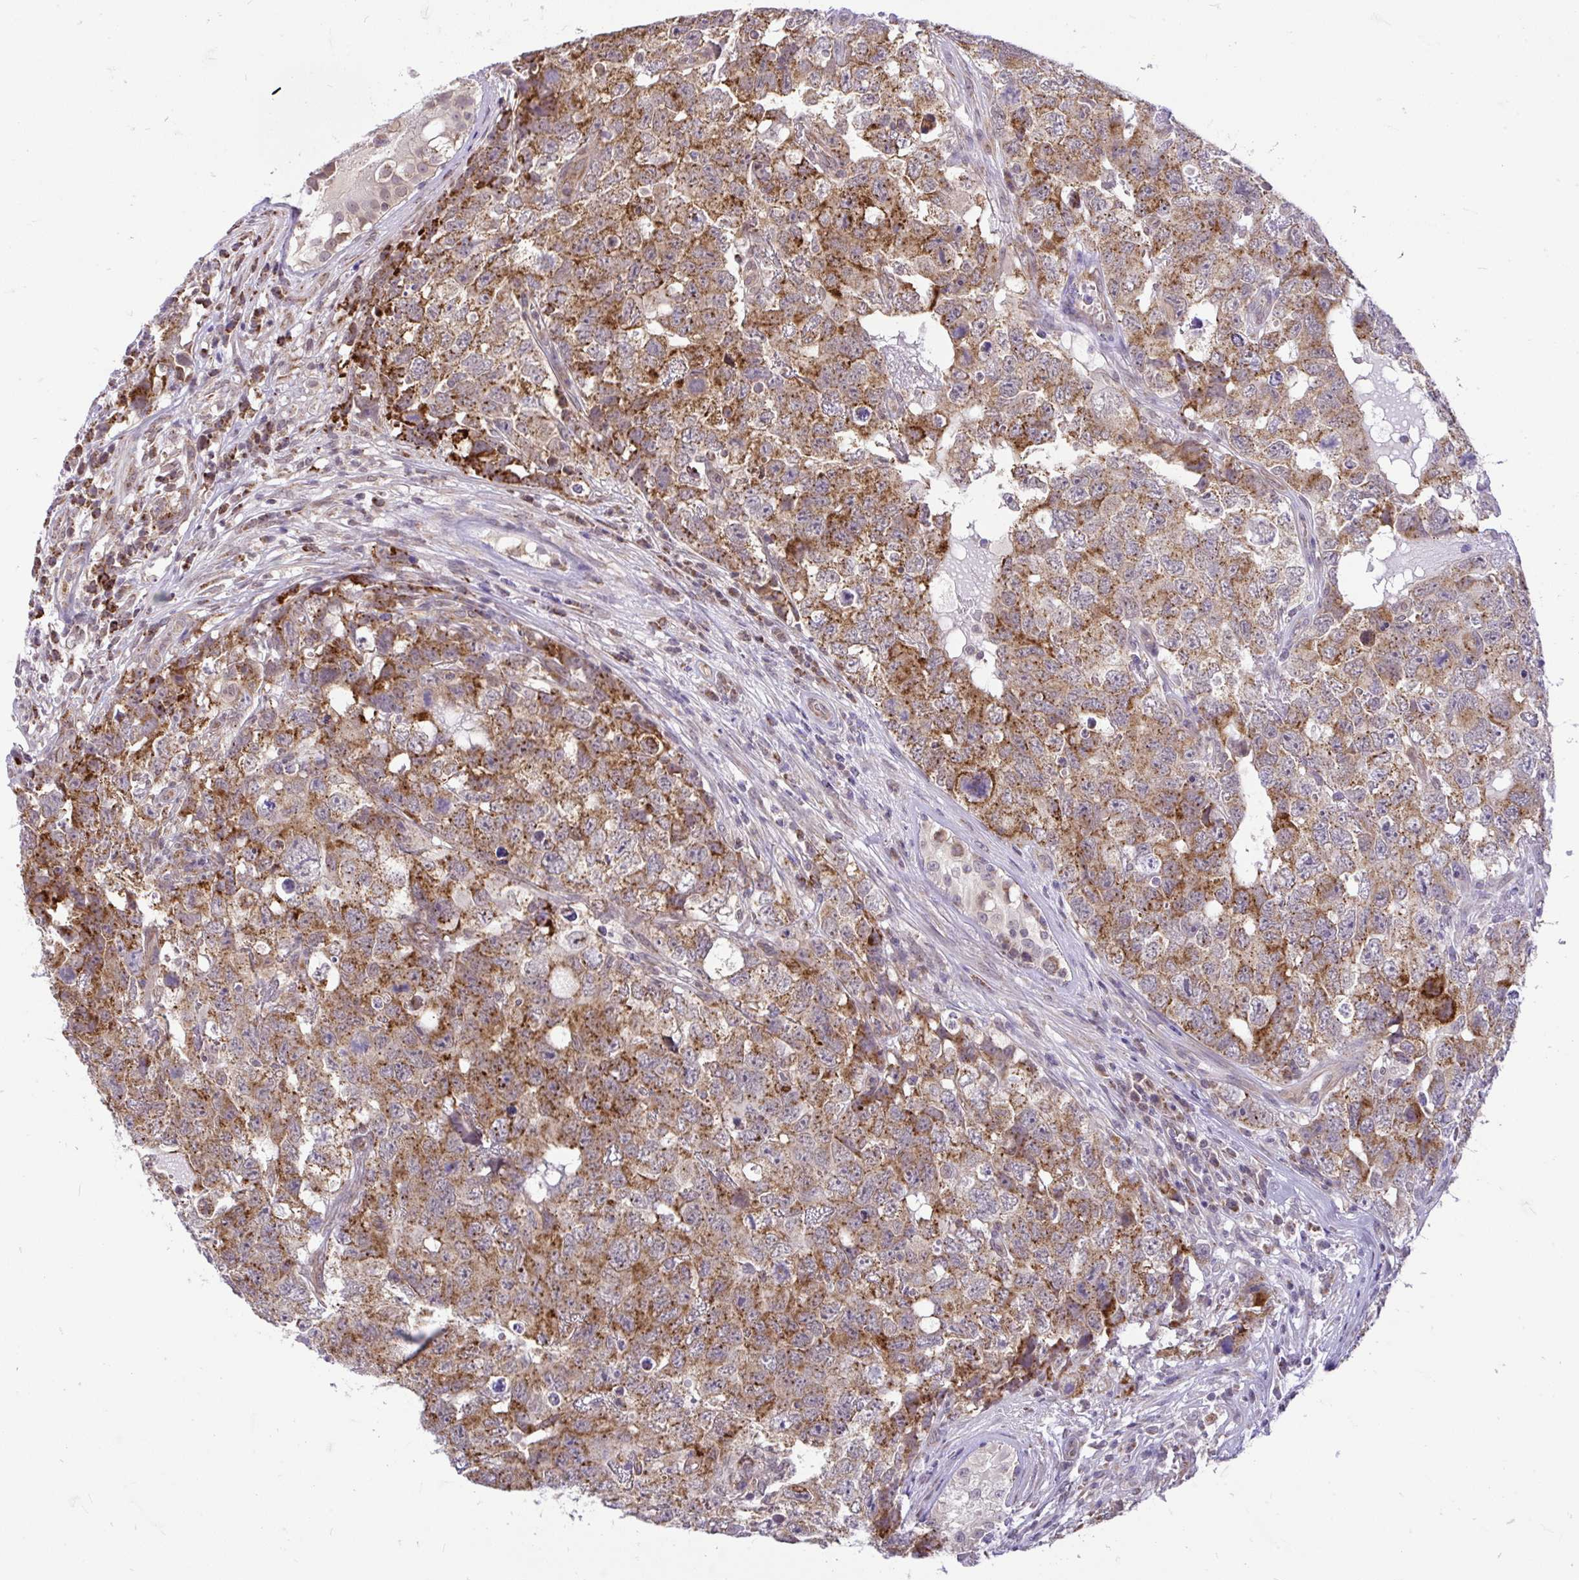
{"staining": {"intensity": "moderate", "quantity": "25%-75%", "location": "cytoplasmic/membranous"}, "tissue": "testis cancer", "cell_type": "Tumor cells", "image_type": "cancer", "snomed": [{"axis": "morphology", "description": "Carcinoma, Embryonal, NOS"}, {"axis": "topography", "description": "Testis"}], "caption": "A histopathology image showing moderate cytoplasmic/membranous positivity in about 25%-75% of tumor cells in embryonal carcinoma (testis), as visualized by brown immunohistochemical staining.", "gene": "PYCR2", "patient": {"sex": "male", "age": 22}}